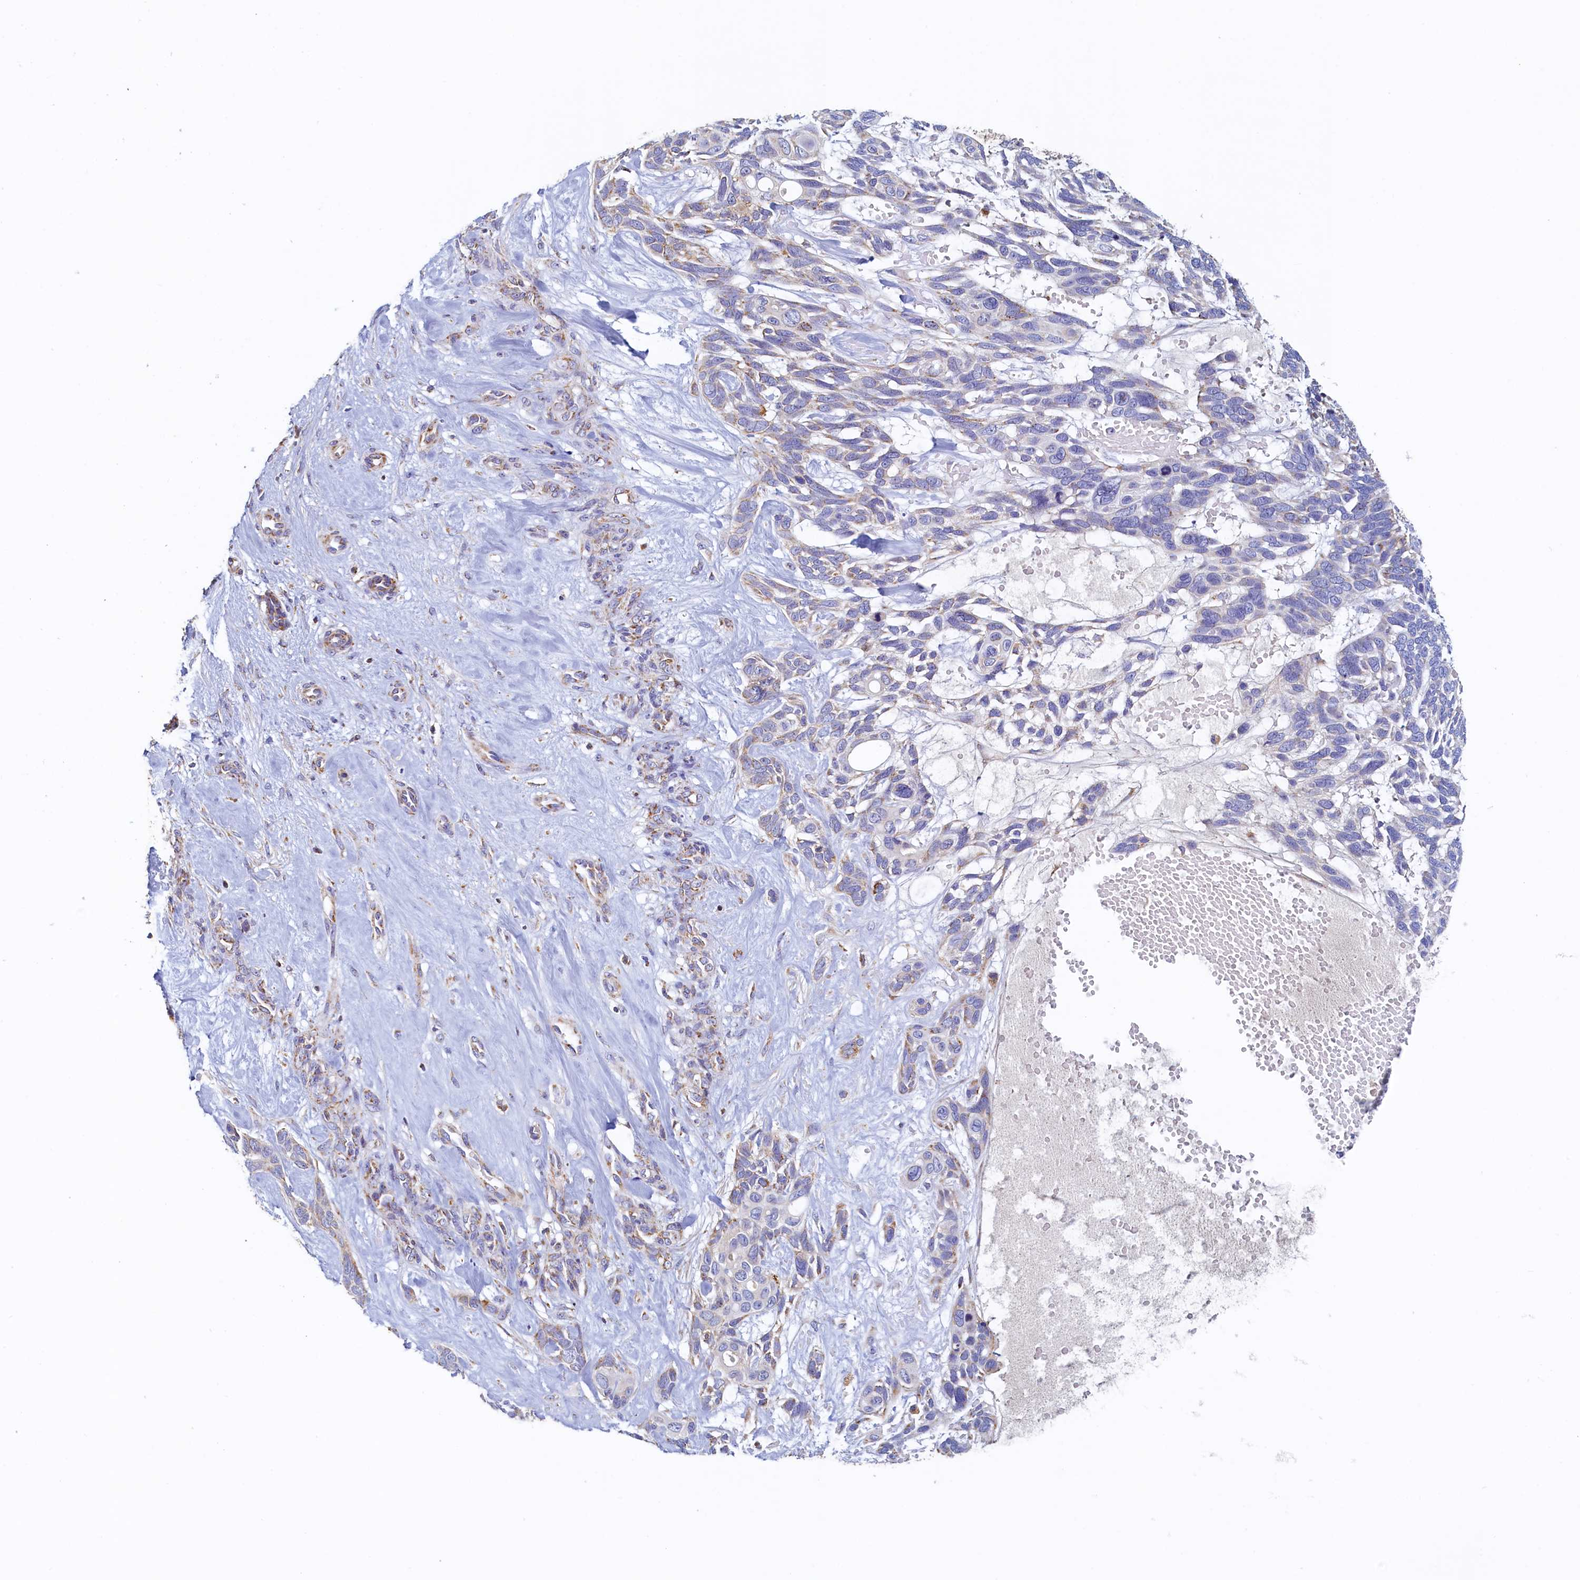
{"staining": {"intensity": "moderate", "quantity": "<25%", "location": "cytoplasmic/membranous"}, "tissue": "skin cancer", "cell_type": "Tumor cells", "image_type": "cancer", "snomed": [{"axis": "morphology", "description": "Basal cell carcinoma"}, {"axis": "topography", "description": "Skin"}], "caption": "High-power microscopy captured an IHC histopathology image of skin cancer (basal cell carcinoma), revealing moderate cytoplasmic/membranous positivity in about <25% of tumor cells. (DAB (3,3'-diaminobenzidine) = brown stain, brightfield microscopy at high magnification).", "gene": "POC1A", "patient": {"sex": "male", "age": 88}}